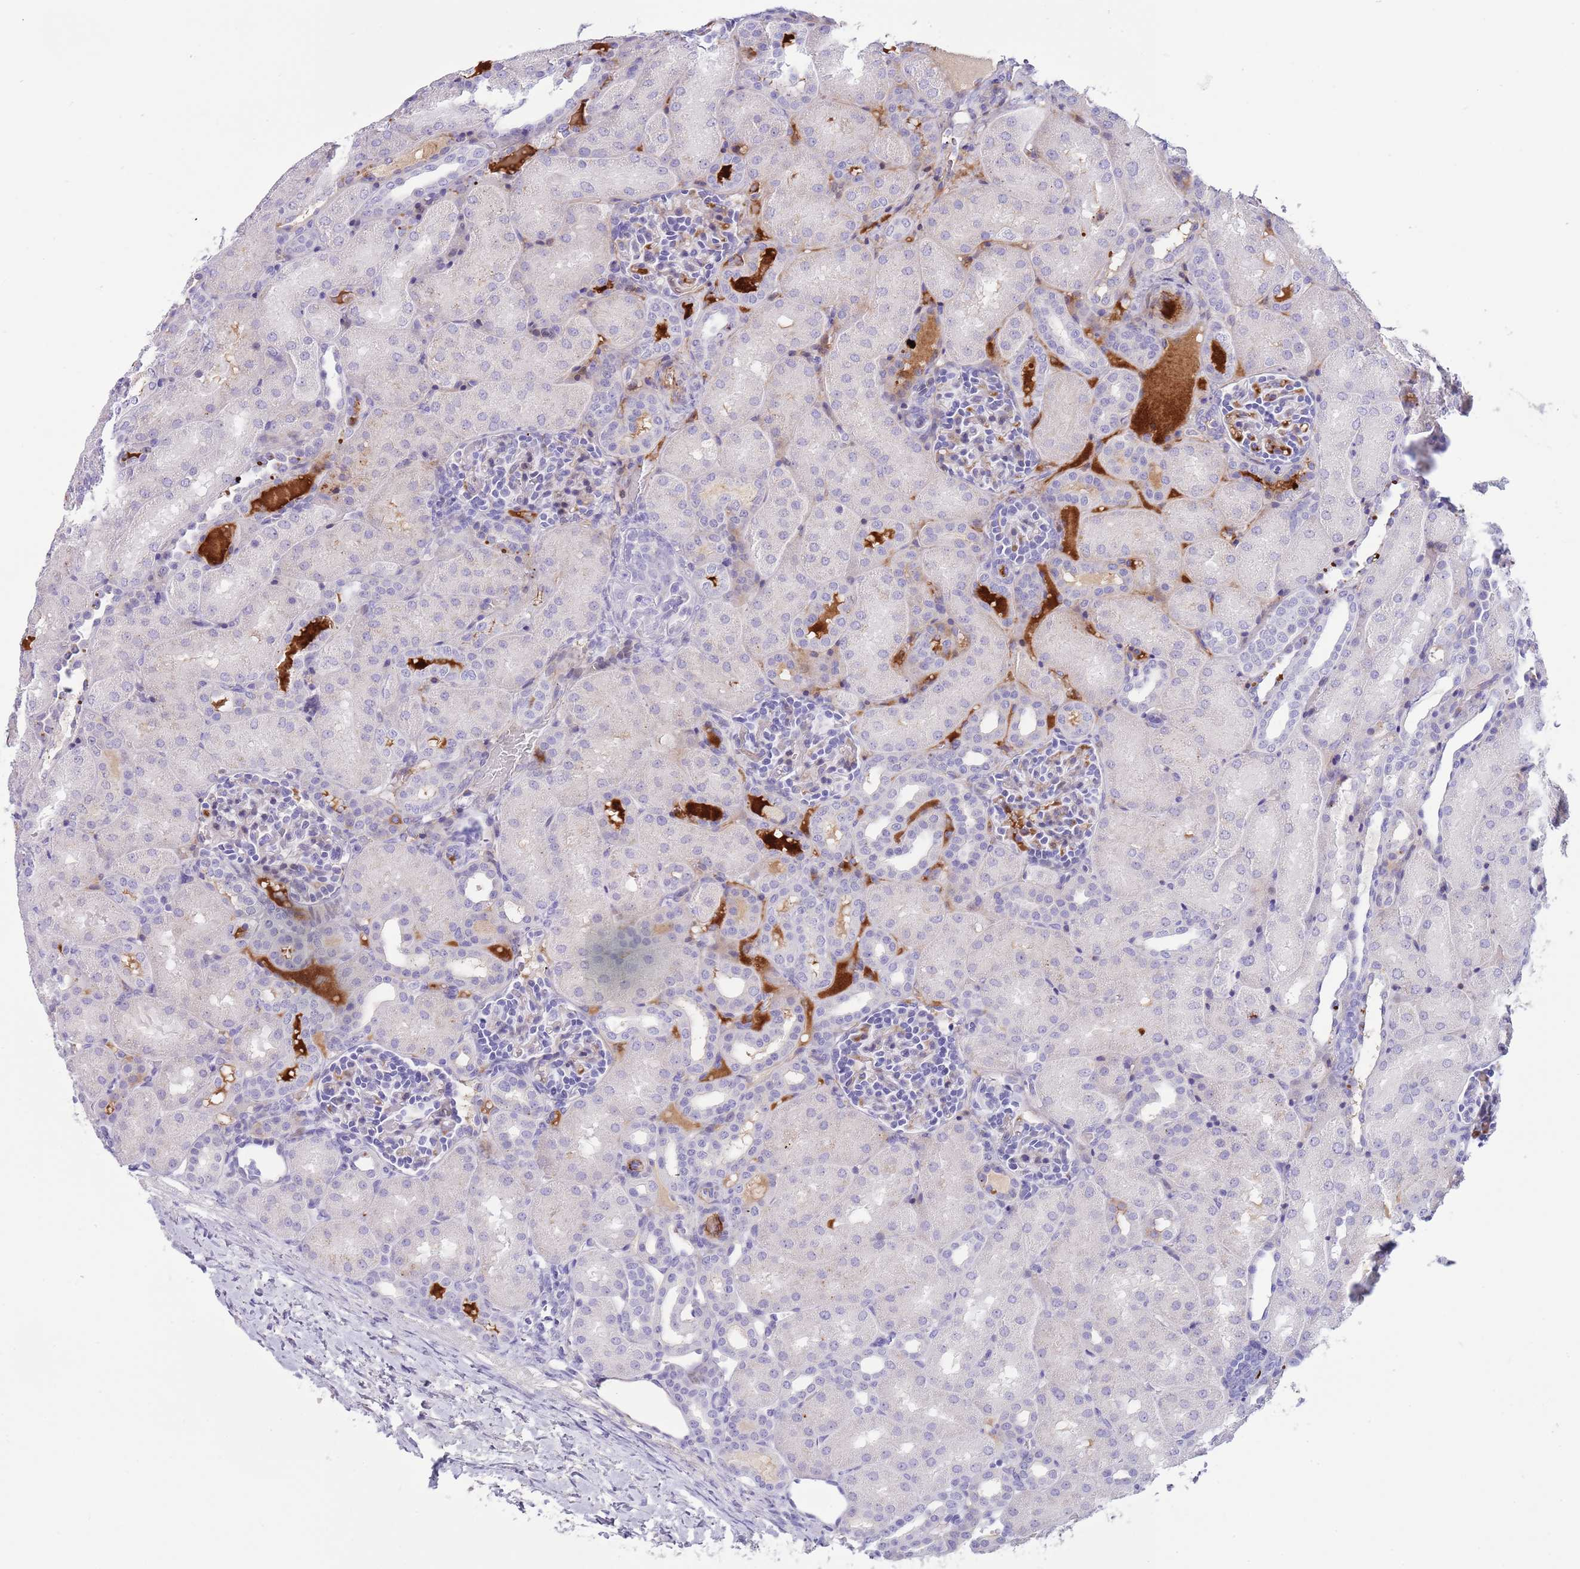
{"staining": {"intensity": "negative", "quantity": "none", "location": "none"}, "tissue": "kidney", "cell_type": "Cells in glomeruli", "image_type": "normal", "snomed": [{"axis": "morphology", "description": "Normal tissue, NOS"}, {"axis": "topography", "description": "Kidney"}], "caption": "Kidney was stained to show a protein in brown. There is no significant positivity in cells in glomeruli. (Stains: DAB immunohistochemistry with hematoxylin counter stain, Microscopy: brightfield microscopy at high magnification).", "gene": "LEPROTL1", "patient": {"sex": "male", "age": 1}}